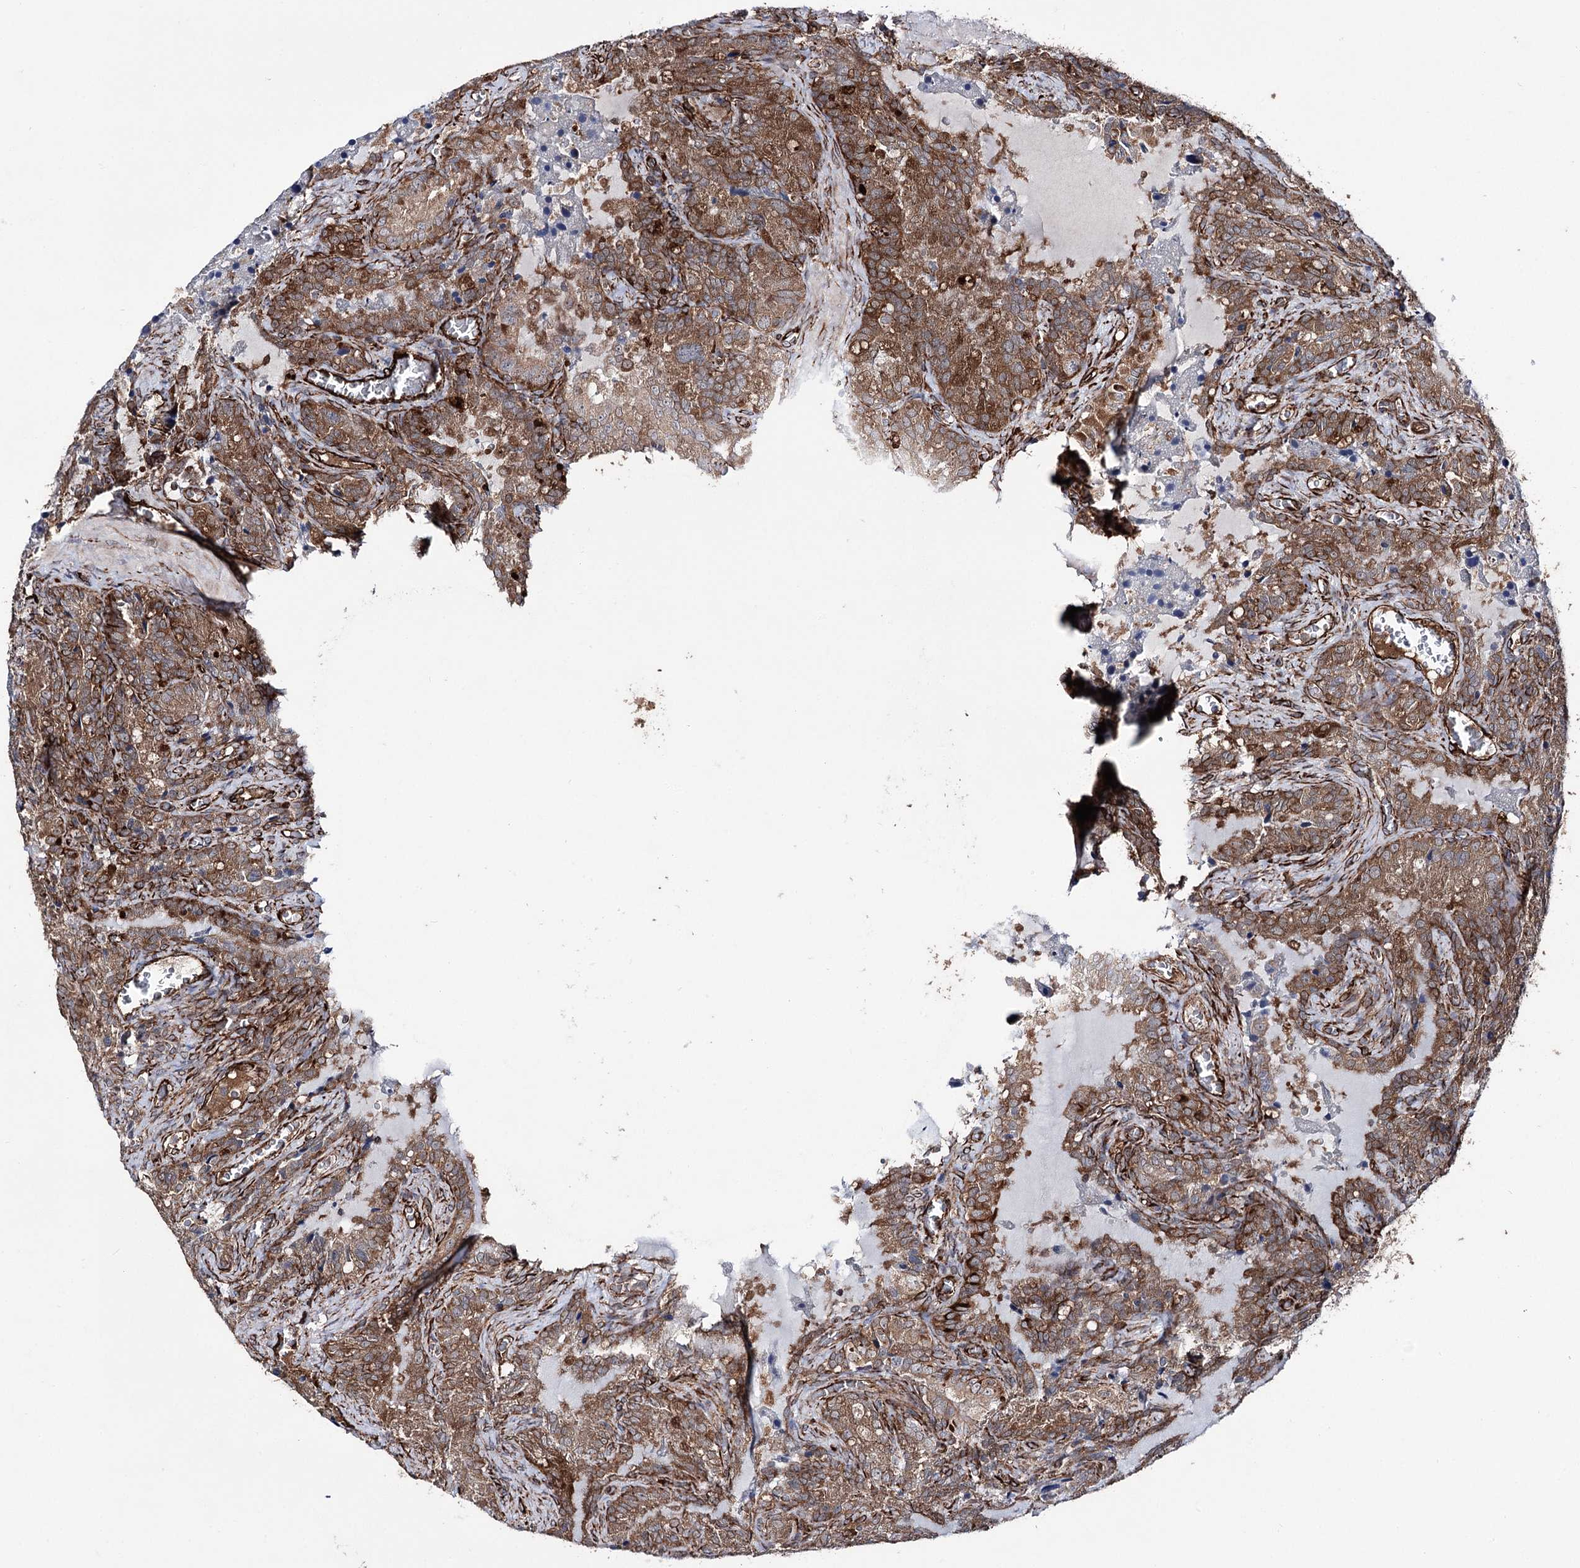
{"staining": {"intensity": "moderate", "quantity": ">75%", "location": "cytoplasmic/membranous"}, "tissue": "seminal vesicle", "cell_type": "Glandular cells", "image_type": "normal", "snomed": [{"axis": "morphology", "description": "Normal tissue, NOS"}, {"axis": "topography", "description": "Seminal veicle"}], "caption": "DAB immunohistochemical staining of benign human seminal vesicle reveals moderate cytoplasmic/membranous protein staining in about >75% of glandular cells. (DAB (3,3'-diaminobenzidine) IHC with brightfield microscopy, high magnification).", "gene": "MIB1", "patient": {"sex": "male", "age": 62}}